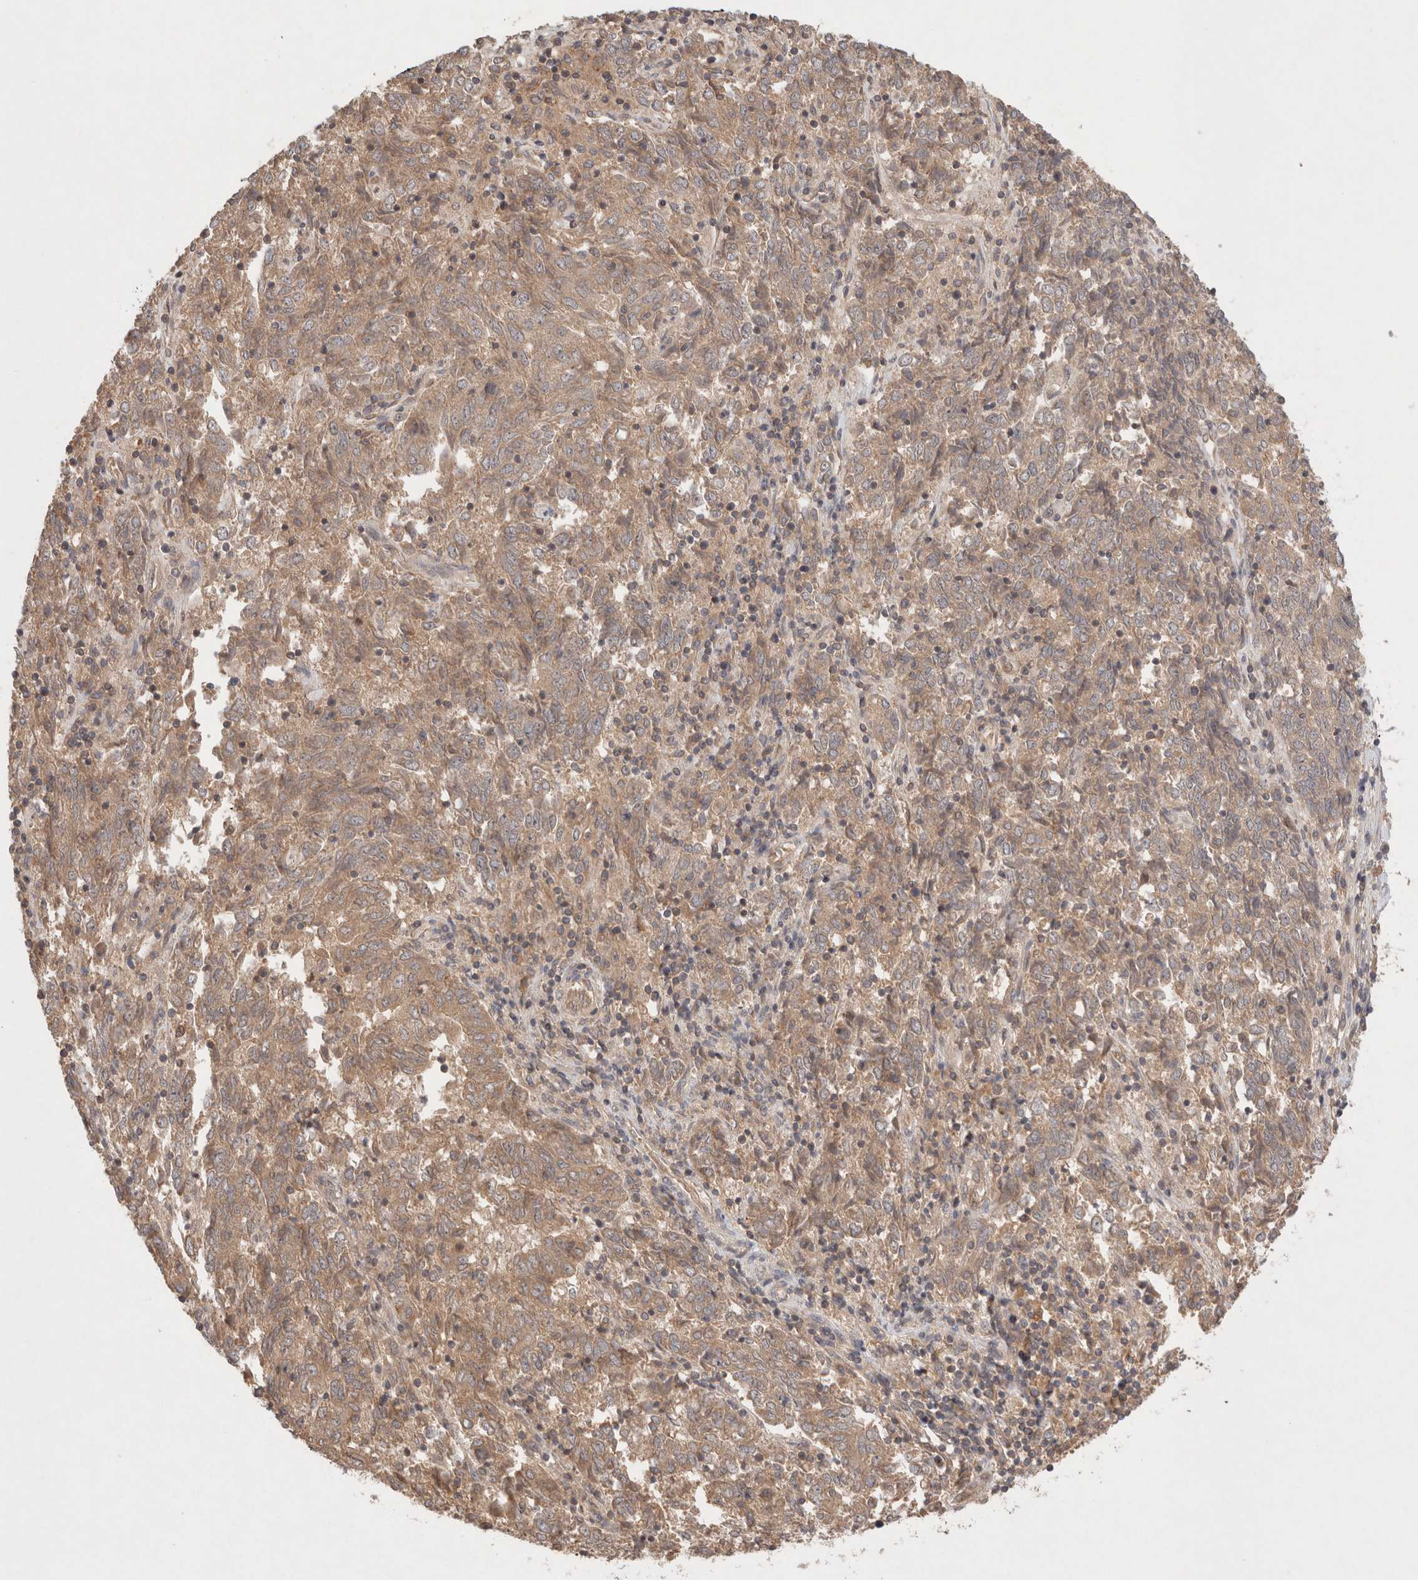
{"staining": {"intensity": "moderate", "quantity": ">75%", "location": "cytoplasmic/membranous"}, "tissue": "endometrial cancer", "cell_type": "Tumor cells", "image_type": "cancer", "snomed": [{"axis": "morphology", "description": "Adenocarcinoma, NOS"}, {"axis": "topography", "description": "Endometrium"}], "caption": "Protein expression analysis of human adenocarcinoma (endometrial) reveals moderate cytoplasmic/membranous expression in about >75% of tumor cells. (brown staining indicates protein expression, while blue staining denotes nuclei).", "gene": "KLHL20", "patient": {"sex": "female", "age": 80}}